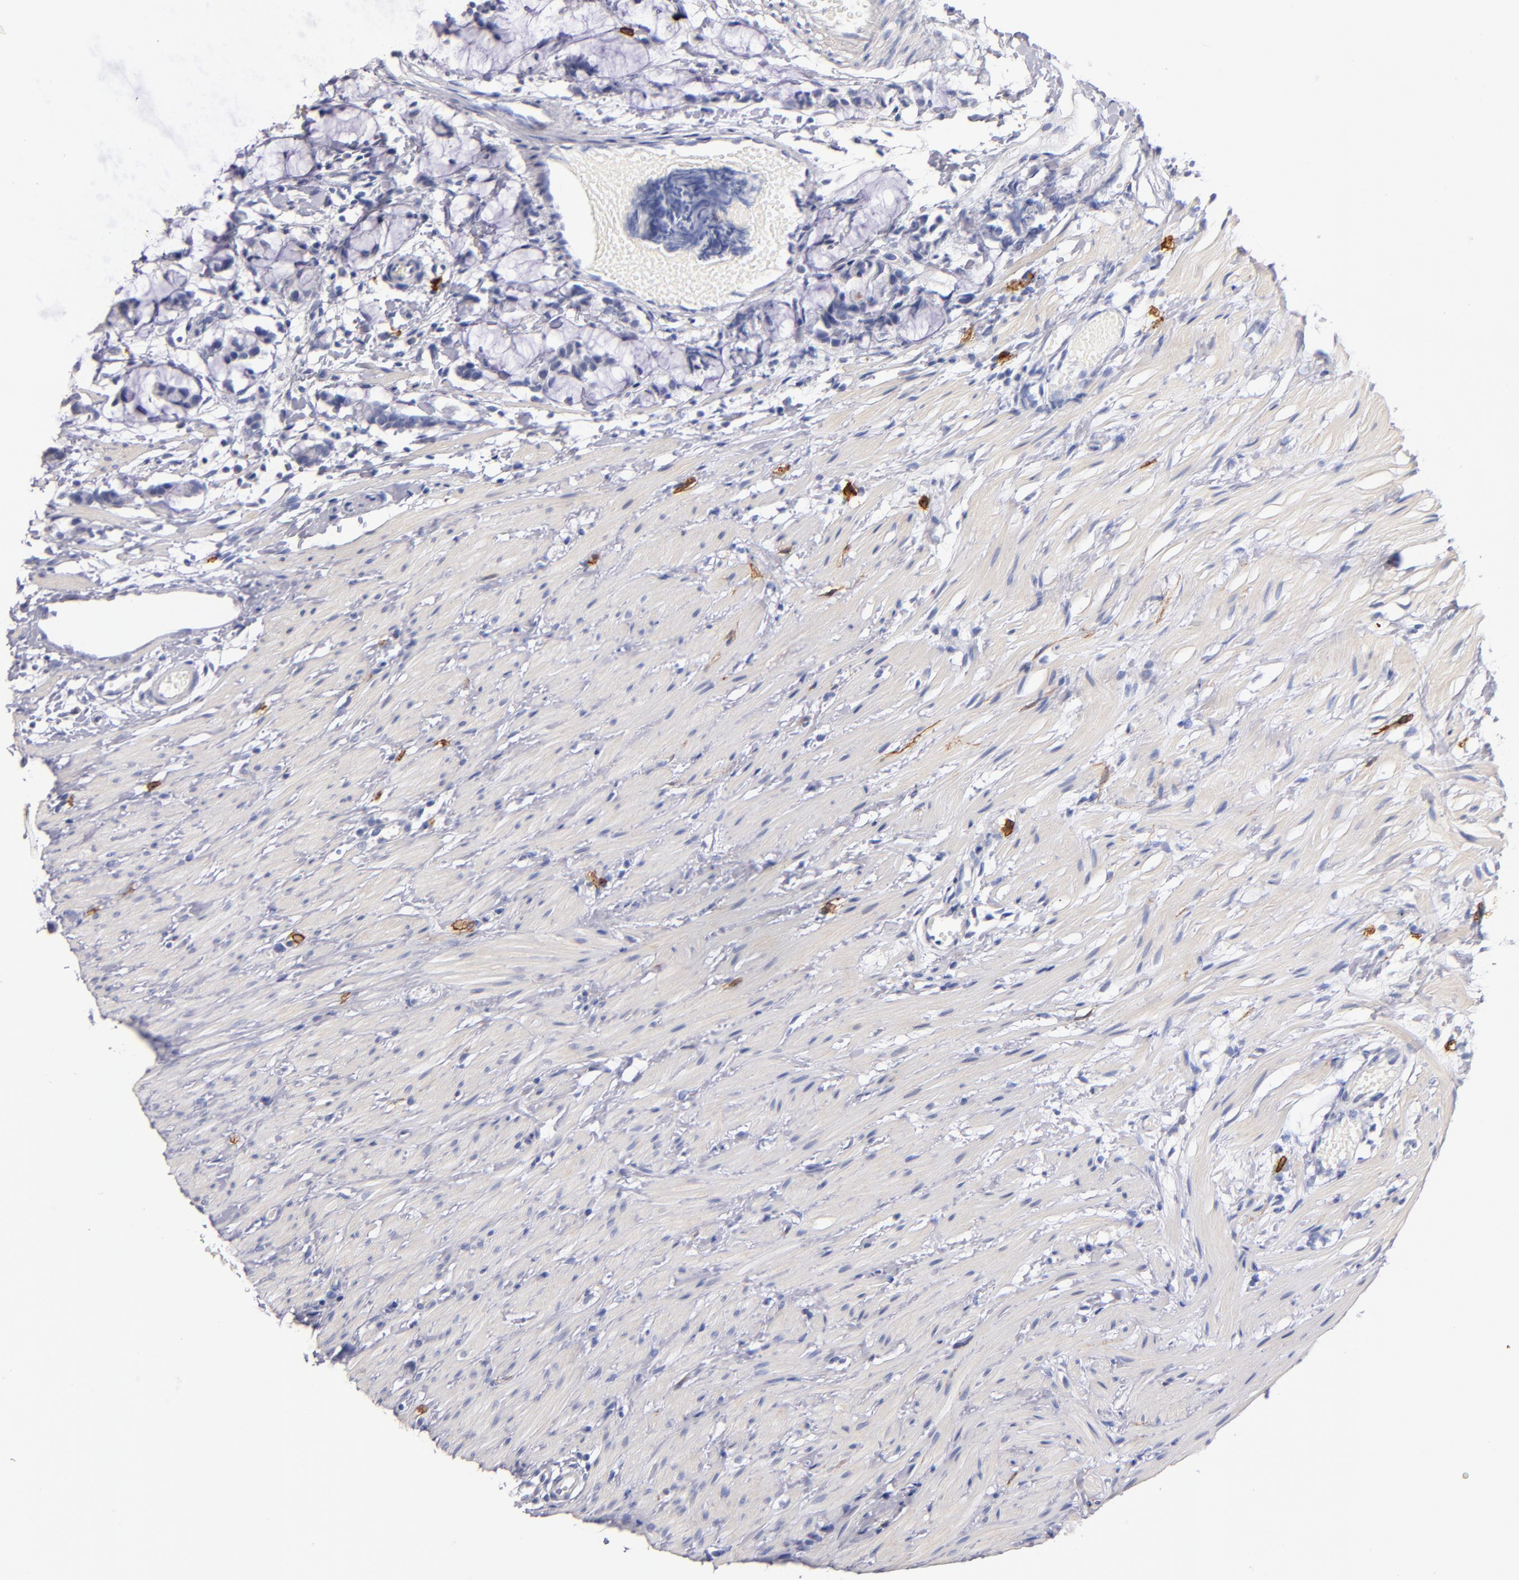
{"staining": {"intensity": "negative", "quantity": "none", "location": "none"}, "tissue": "colorectal cancer", "cell_type": "Tumor cells", "image_type": "cancer", "snomed": [{"axis": "morphology", "description": "Adenocarcinoma, NOS"}, {"axis": "topography", "description": "Colon"}], "caption": "A high-resolution histopathology image shows immunohistochemistry (IHC) staining of adenocarcinoma (colorectal), which demonstrates no significant staining in tumor cells. Nuclei are stained in blue.", "gene": "KIT", "patient": {"sex": "male", "age": 14}}